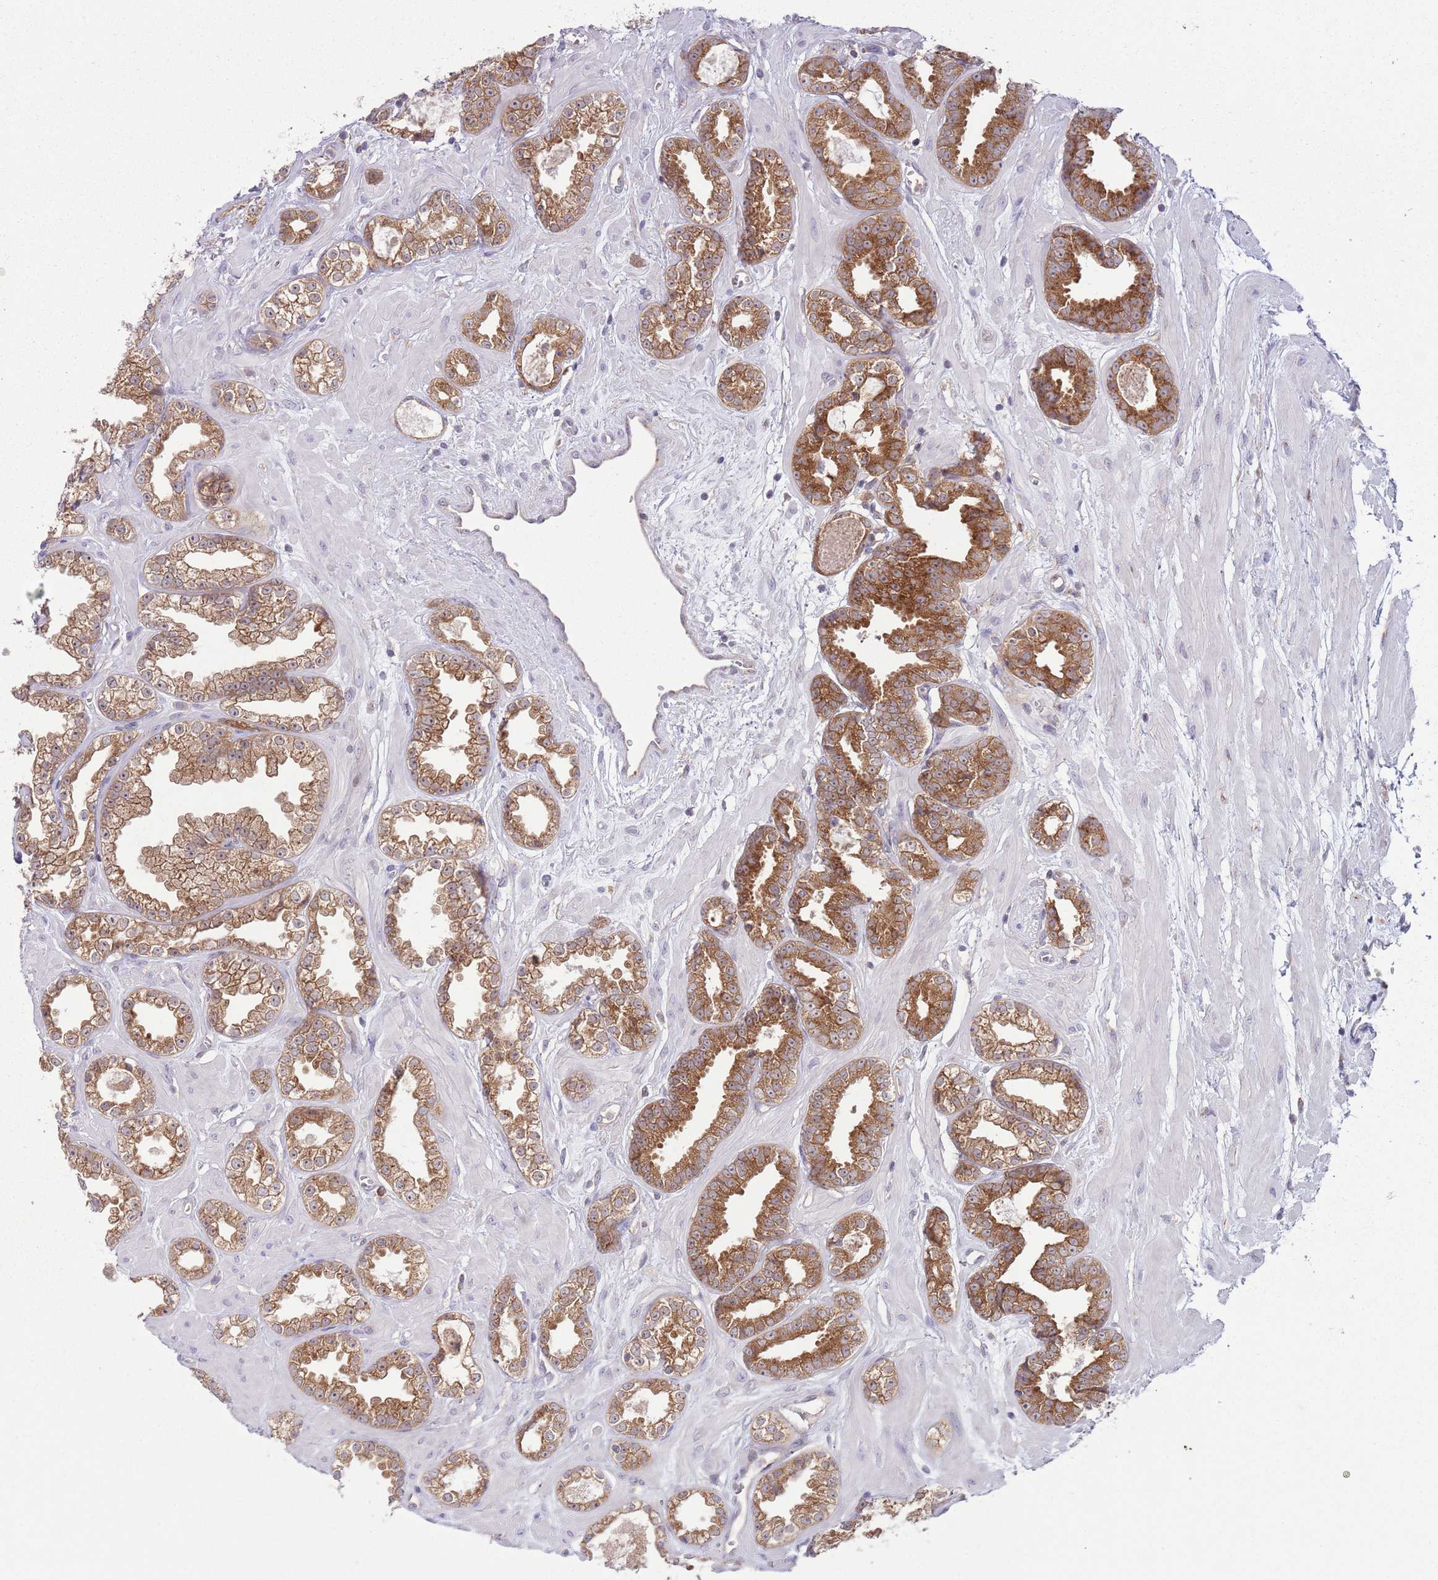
{"staining": {"intensity": "moderate", "quantity": ">75%", "location": "cytoplasmic/membranous"}, "tissue": "prostate cancer", "cell_type": "Tumor cells", "image_type": "cancer", "snomed": [{"axis": "morphology", "description": "Adenocarcinoma, Low grade"}, {"axis": "topography", "description": "Prostate"}], "caption": "Prostate cancer (low-grade adenocarcinoma) stained for a protein exhibits moderate cytoplasmic/membranous positivity in tumor cells.", "gene": "COPE", "patient": {"sex": "male", "age": 60}}